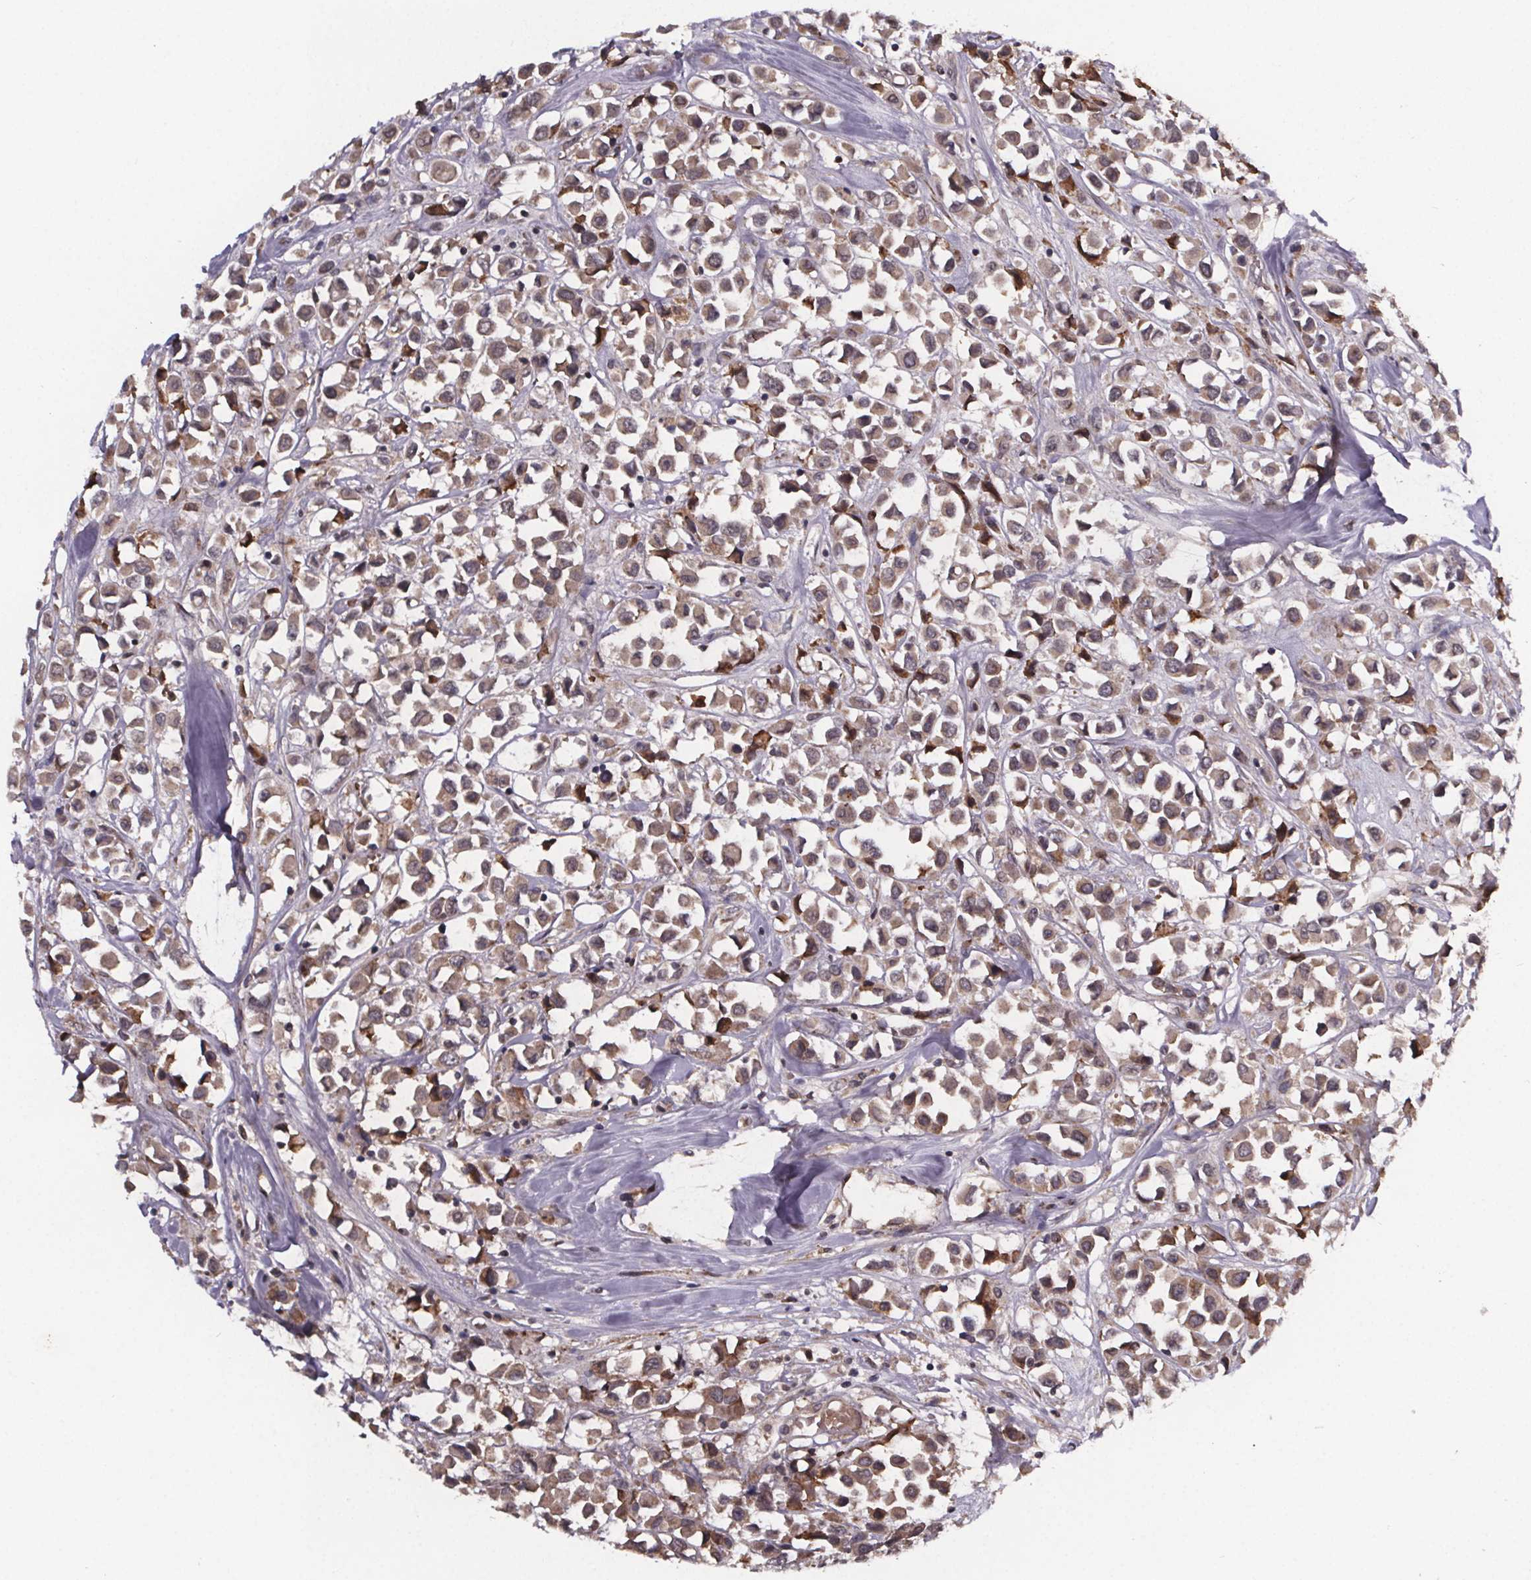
{"staining": {"intensity": "moderate", "quantity": ">75%", "location": "cytoplasmic/membranous"}, "tissue": "breast cancer", "cell_type": "Tumor cells", "image_type": "cancer", "snomed": [{"axis": "morphology", "description": "Duct carcinoma"}, {"axis": "topography", "description": "Breast"}], "caption": "A medium amount of moderate cytoplasmic/membranous positivity is present in about >75% of tumor cells in breast cancer (intraductal carcinoma) tissue.", "gene": "SAT1", "patient": {"sex": "female", "age": 61}}